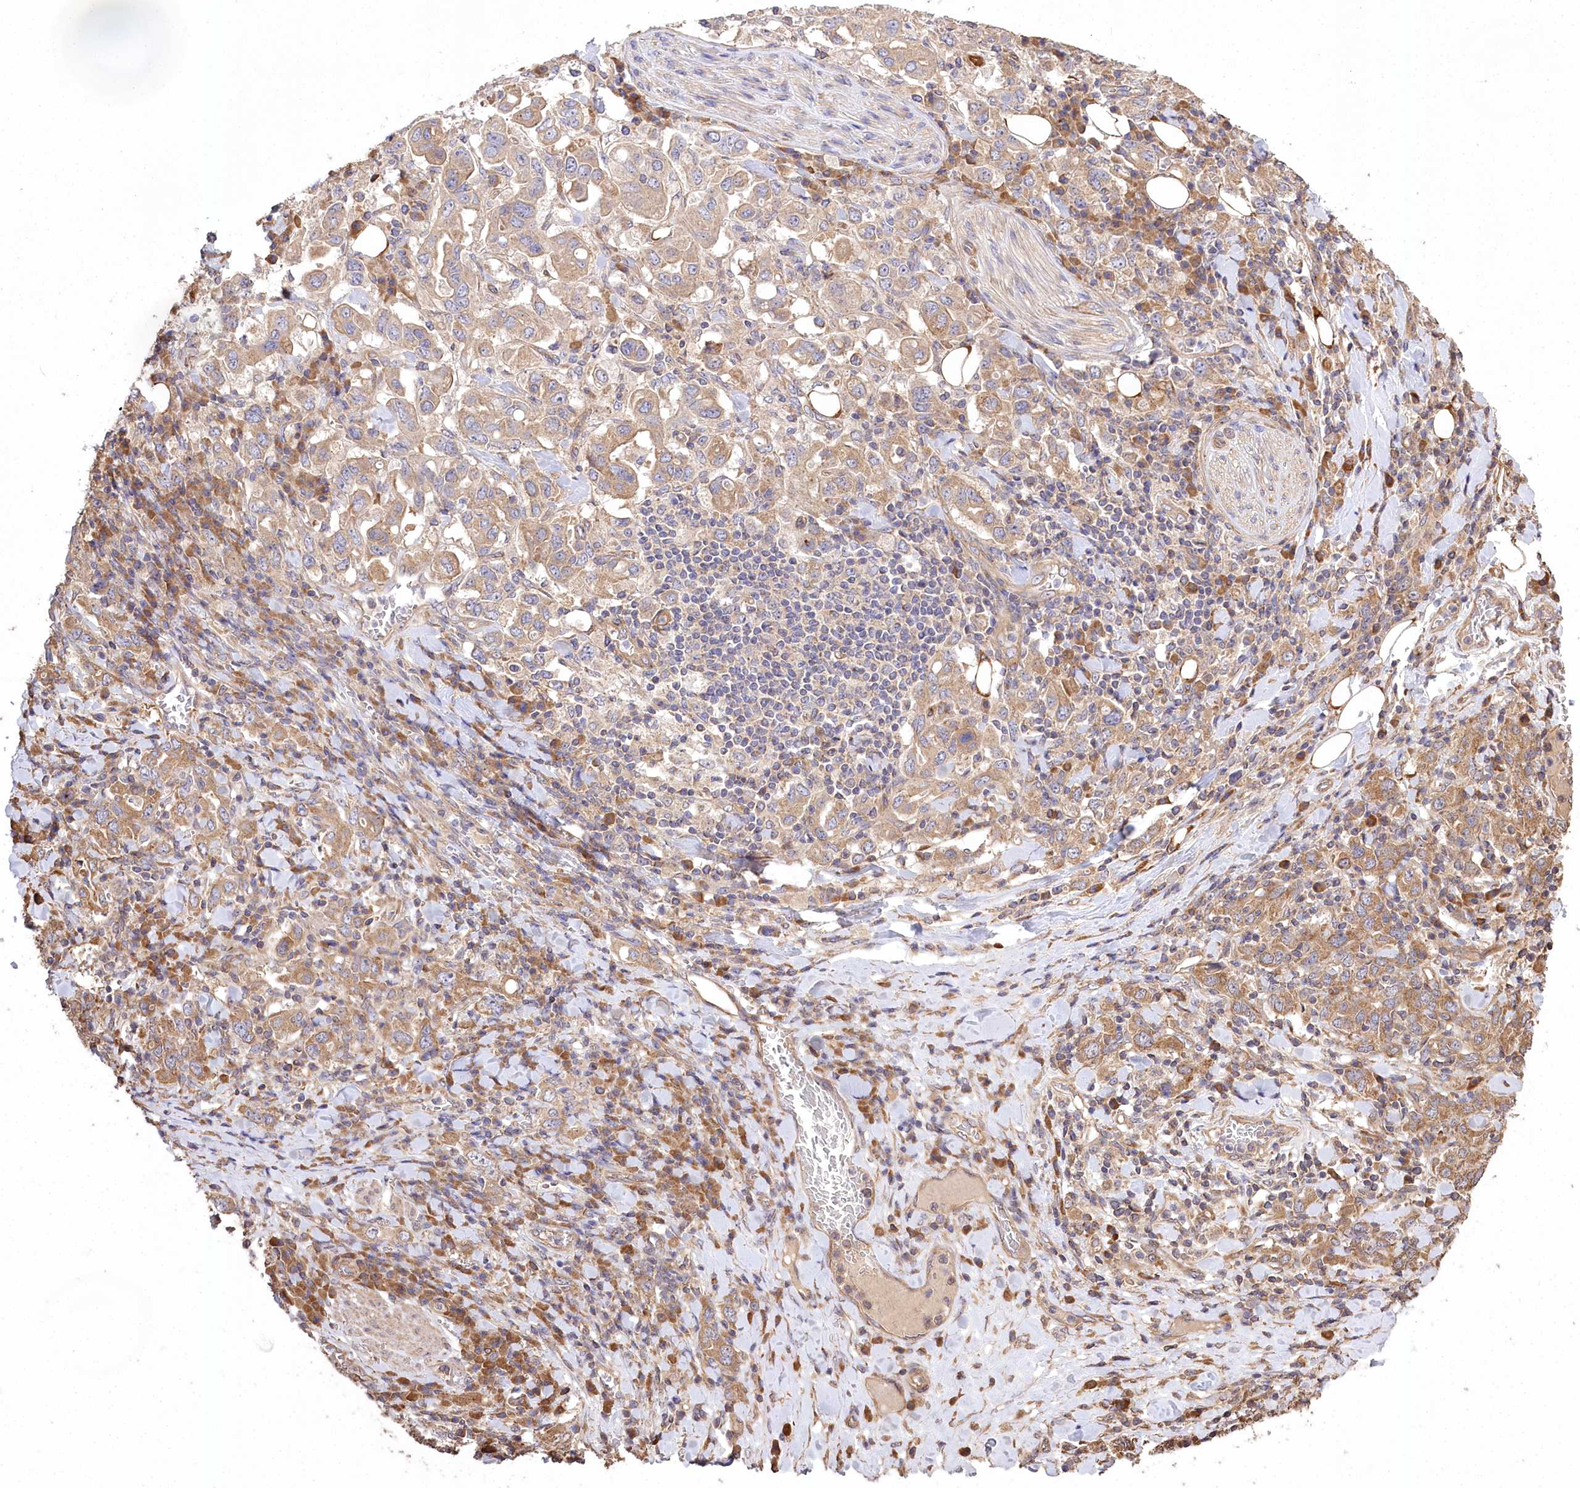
{"staining": {"intensity": "moderate", "quantity": "25%-75%", "location": "cytoplasmic/membranous"}, "tissue": "stomach cancer", "cell_type": "Tumor cells", "image_type": "cancer", "snomed": [{"axis": "morphology", "description": "Adenocarcinoma, NOS"}, {"axis": "topography", "description": "Stomach, upper"}], "caption": "Protein expression analysis of stomach cancer (adenocarcinoma) shows moderate cytoplasmic/membranous staining in approximately 25%-75% of tumor cells. (IHC, brightfield microscopy, high magnification).", "gene": "PRSS53", "patient": {"sex": "male", "age": 62}}